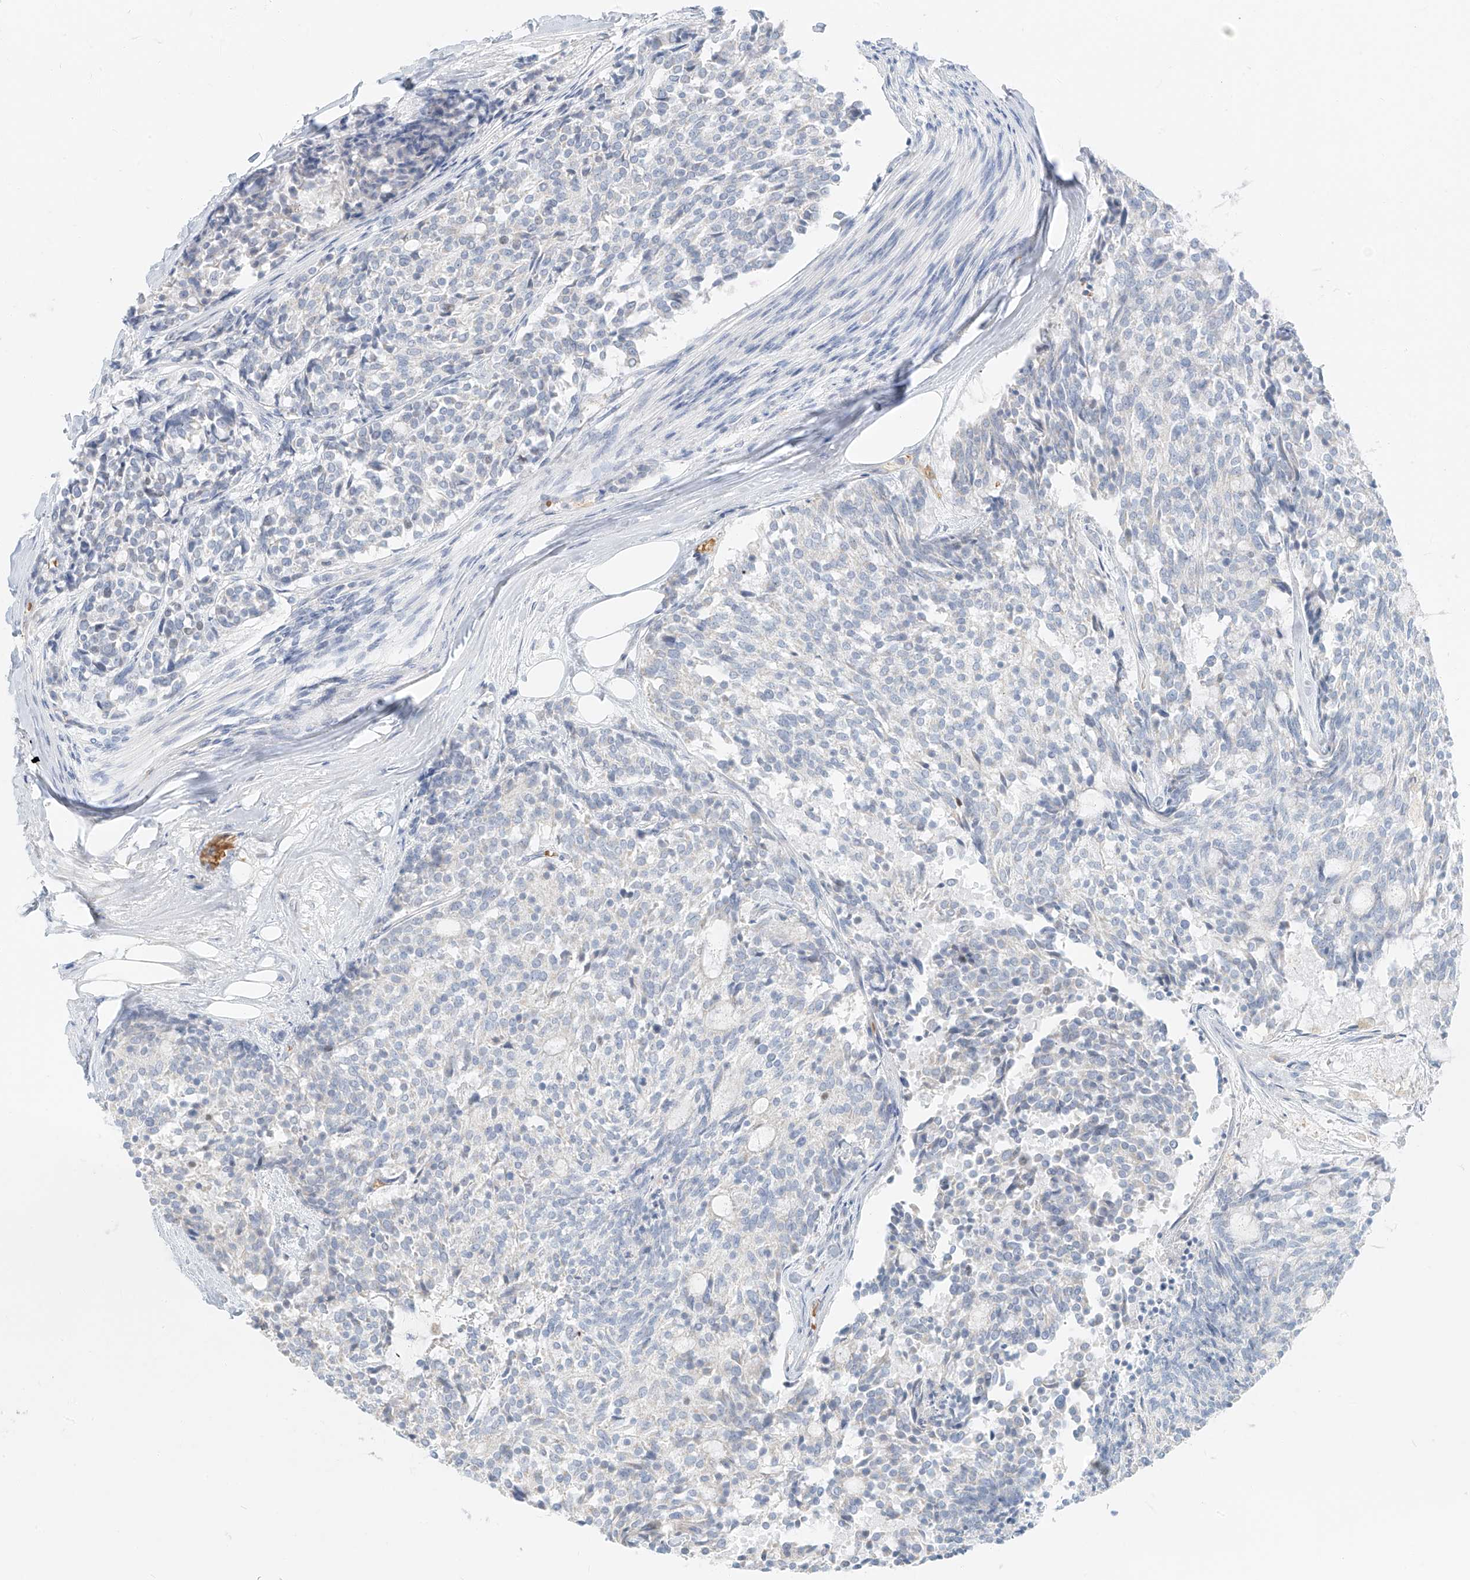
{"staining": {"intensity": "negative", "quantity": "none", "location": "none"}, "tissue": "carcinoid", "cell_type": "Tumor cells", "image_type": "cancer", "snomed": [{"axis": "morphology", "description": "Carcinoid, malignant, NOS"}, {"axis": "topography", "description": "Pancreas"}], "caption": "IHC image of human carcinoid stained for a protein (brown), which displays no expression in tumor cells.", "gene": "PGC", "patient": {"sex": "female", "age": 54}}